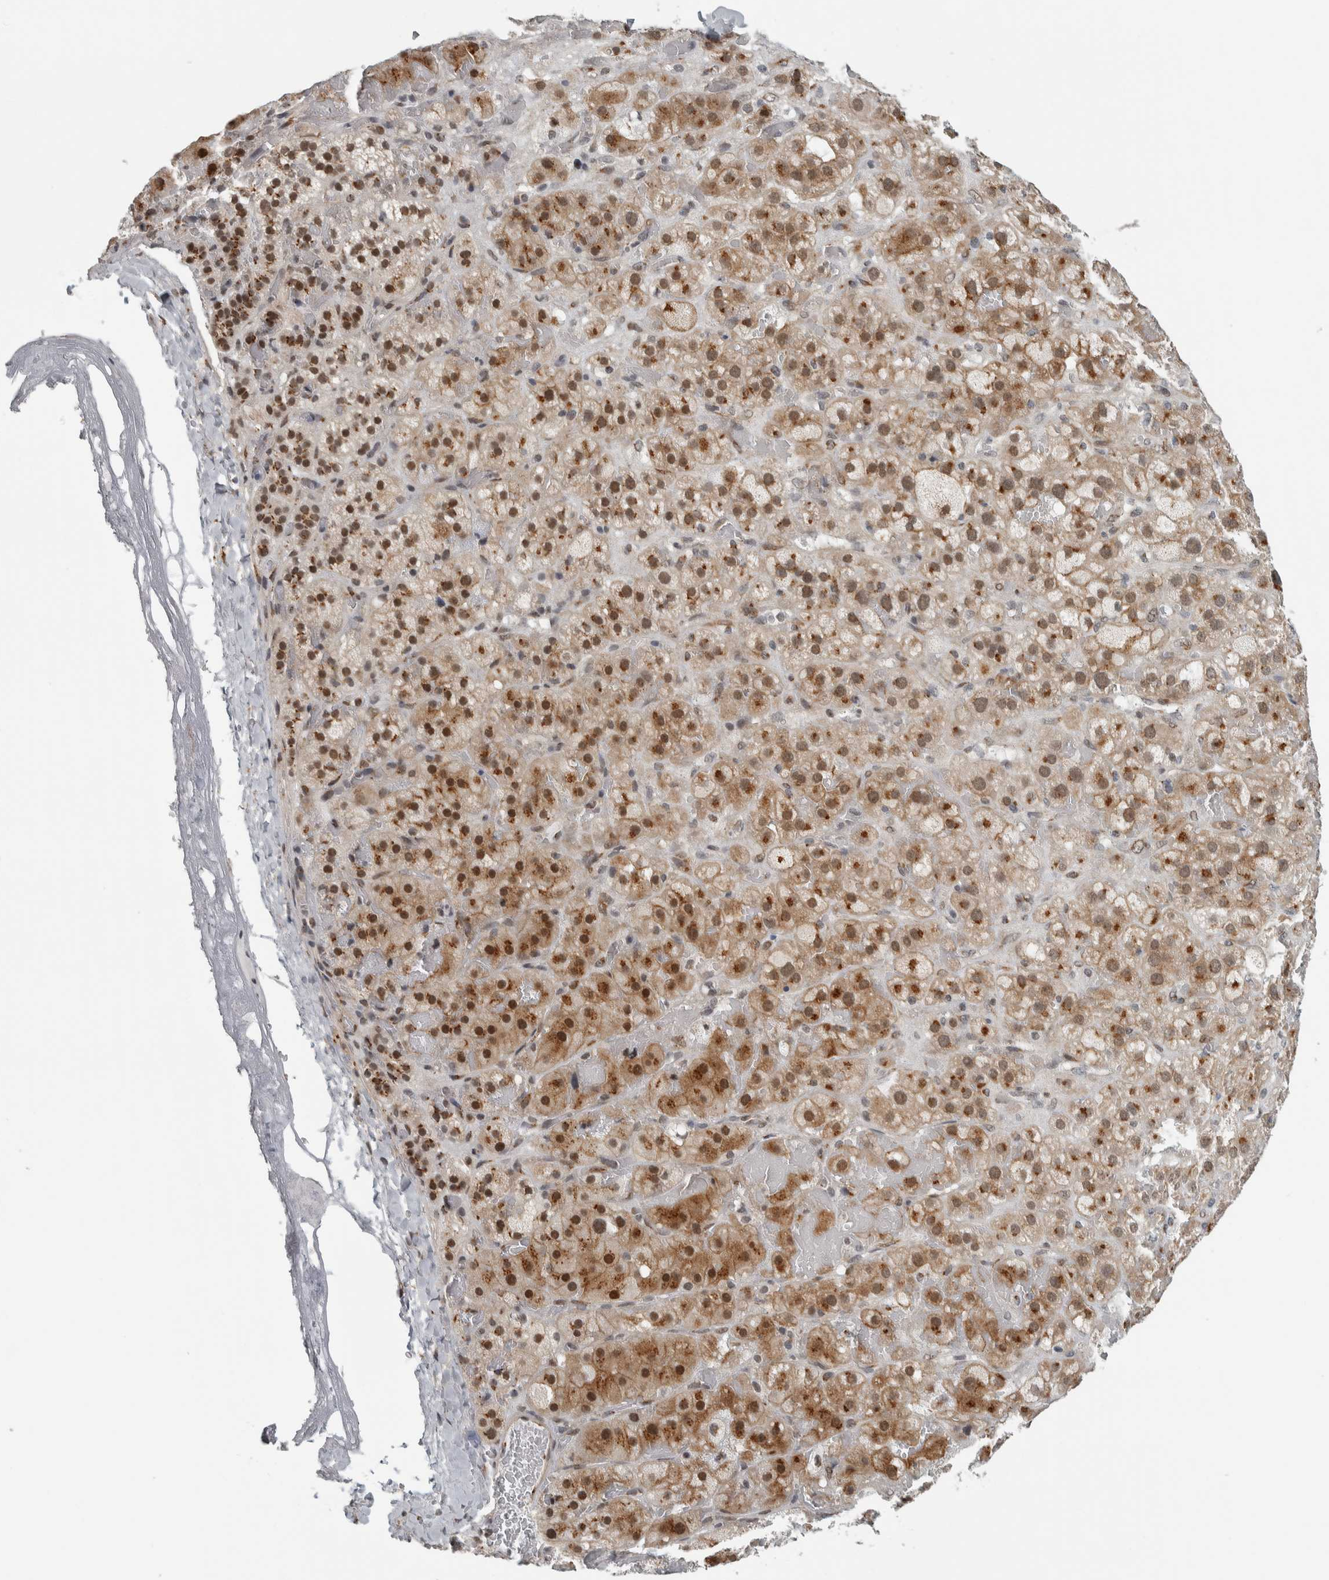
{"staining": {"intensity": "moderate", "quantity": ">75%", "location": "cytoplasmic/membranous,nuclear"}, "tissue": "adrenal gland", "cell_type": "Glandular cells", "image_type": "normal", "snomed": [{"axis": "morphology", "description": "Normal tissue, NOS"}, {"axis": "topography", "description": "Adrenal gland"}], "caption": "Immunohistochemistry (IHC) photomicrograph of normal adrenal gland: human adrenal gland stained using immunohistochemistry (IHC) exhibits medium levels of moderate protein expression localized specifically in the cytoplasmic/membranous,nuclear of glandular cells, appearing as a cytoplasmic/membranous,nuclear brown color.", "gene": "ZMYND8", "patient": {"sex": "female", "age": 47}}